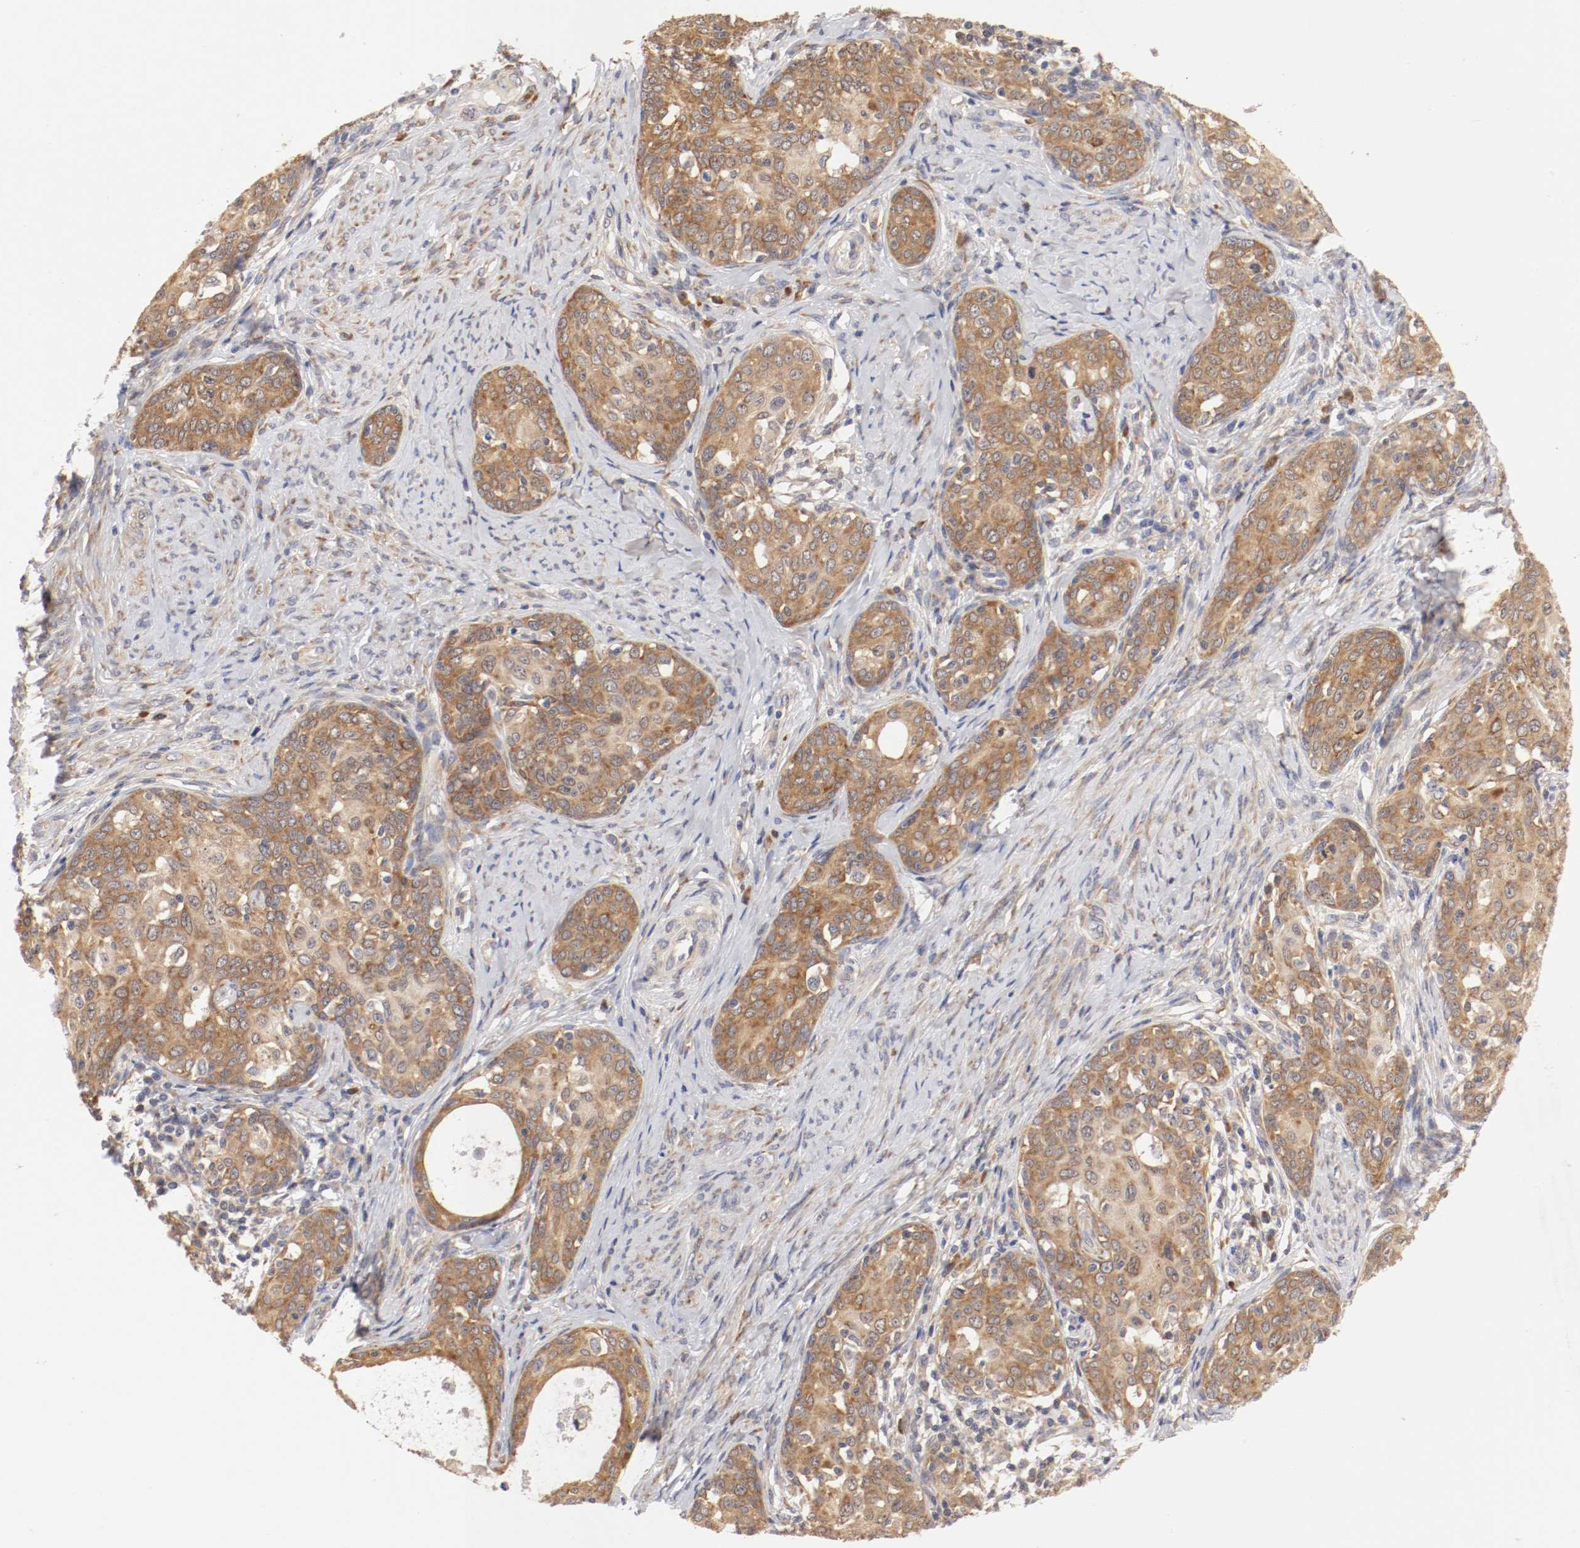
{"staining": {"intensity": "moderate", "quantity": ">75%", "location": "cytoplasmic/membranous"}, "tissue": "cervical cancer", "cell_type": "Tumor cells", "image_type": "cancer", "snomed": [{"axis": "morphology", "description": "Squamous cell carcinoma, NOS"}, {"axis": "morphology", "description": "Adenocarcinoma, NOS"}, {"axis": "topography", "description": "Cervix"}], "caption": "Immunohistochemical staining of human adenocarcinoma (cervical) demonstrates medium levels of moderate cytoplasmic/membranous protein staining in approximately >75% of tumor cells.", "gene": "FKBP3", "patient": {"sex": "female", "age": 52}}